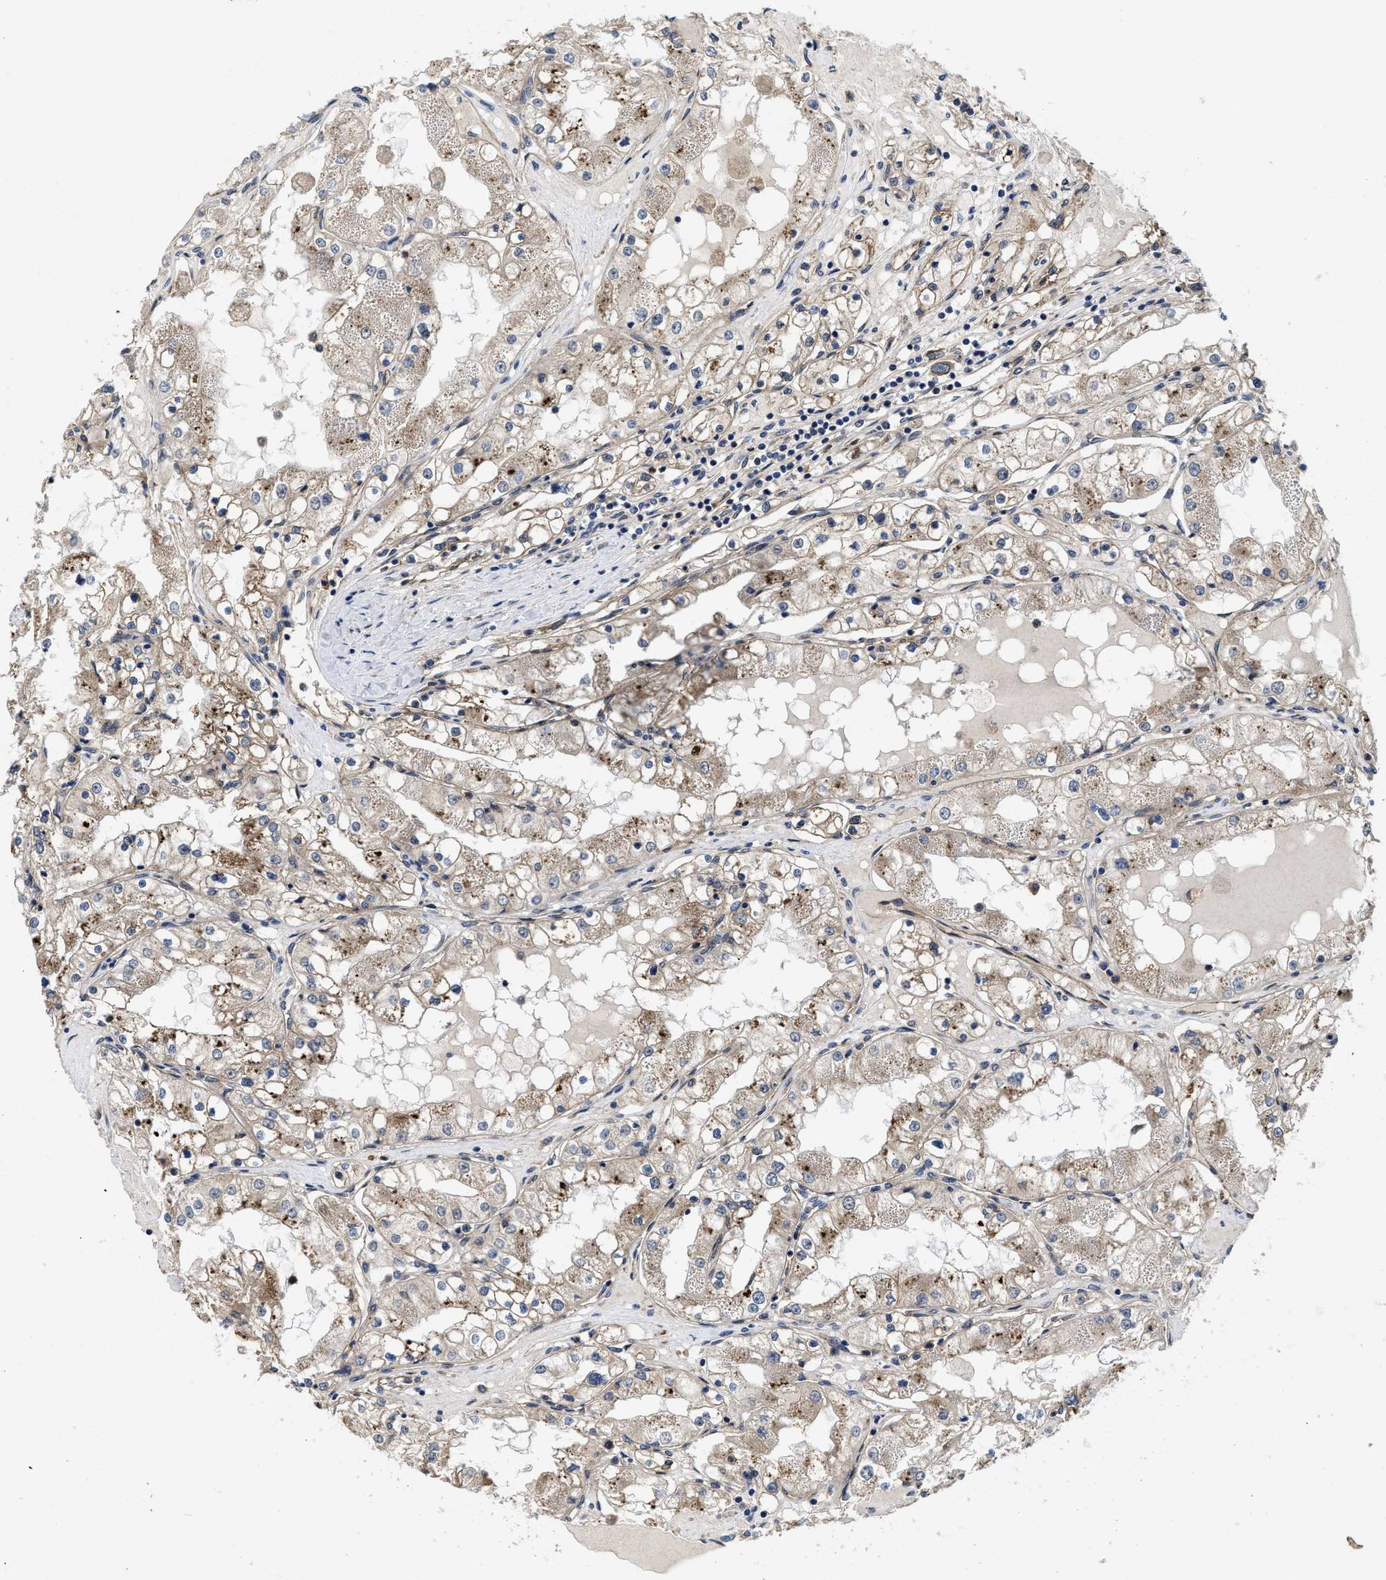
{"staining": {"intensity": "weak", "quantity": ">75%", "location": "cytoplasmic/membranous"}, "tissue": "renal cancer", "cell_type": "Tumor cells", "image_type": "cancer", "snomed": [{"axis": "morphology", "description": "Adenocarcinoma, NOS"}, {"axis": "topography", "description": "Kidney"}], "caption": "This image reveals IHC staining of human renal adenocarcinoma, with low weak cytoplasmic/membranous positivity in approximately >75% of tumor cells.", "gene": "PKD2", "patient": {"sex": "male", "age": 68}}